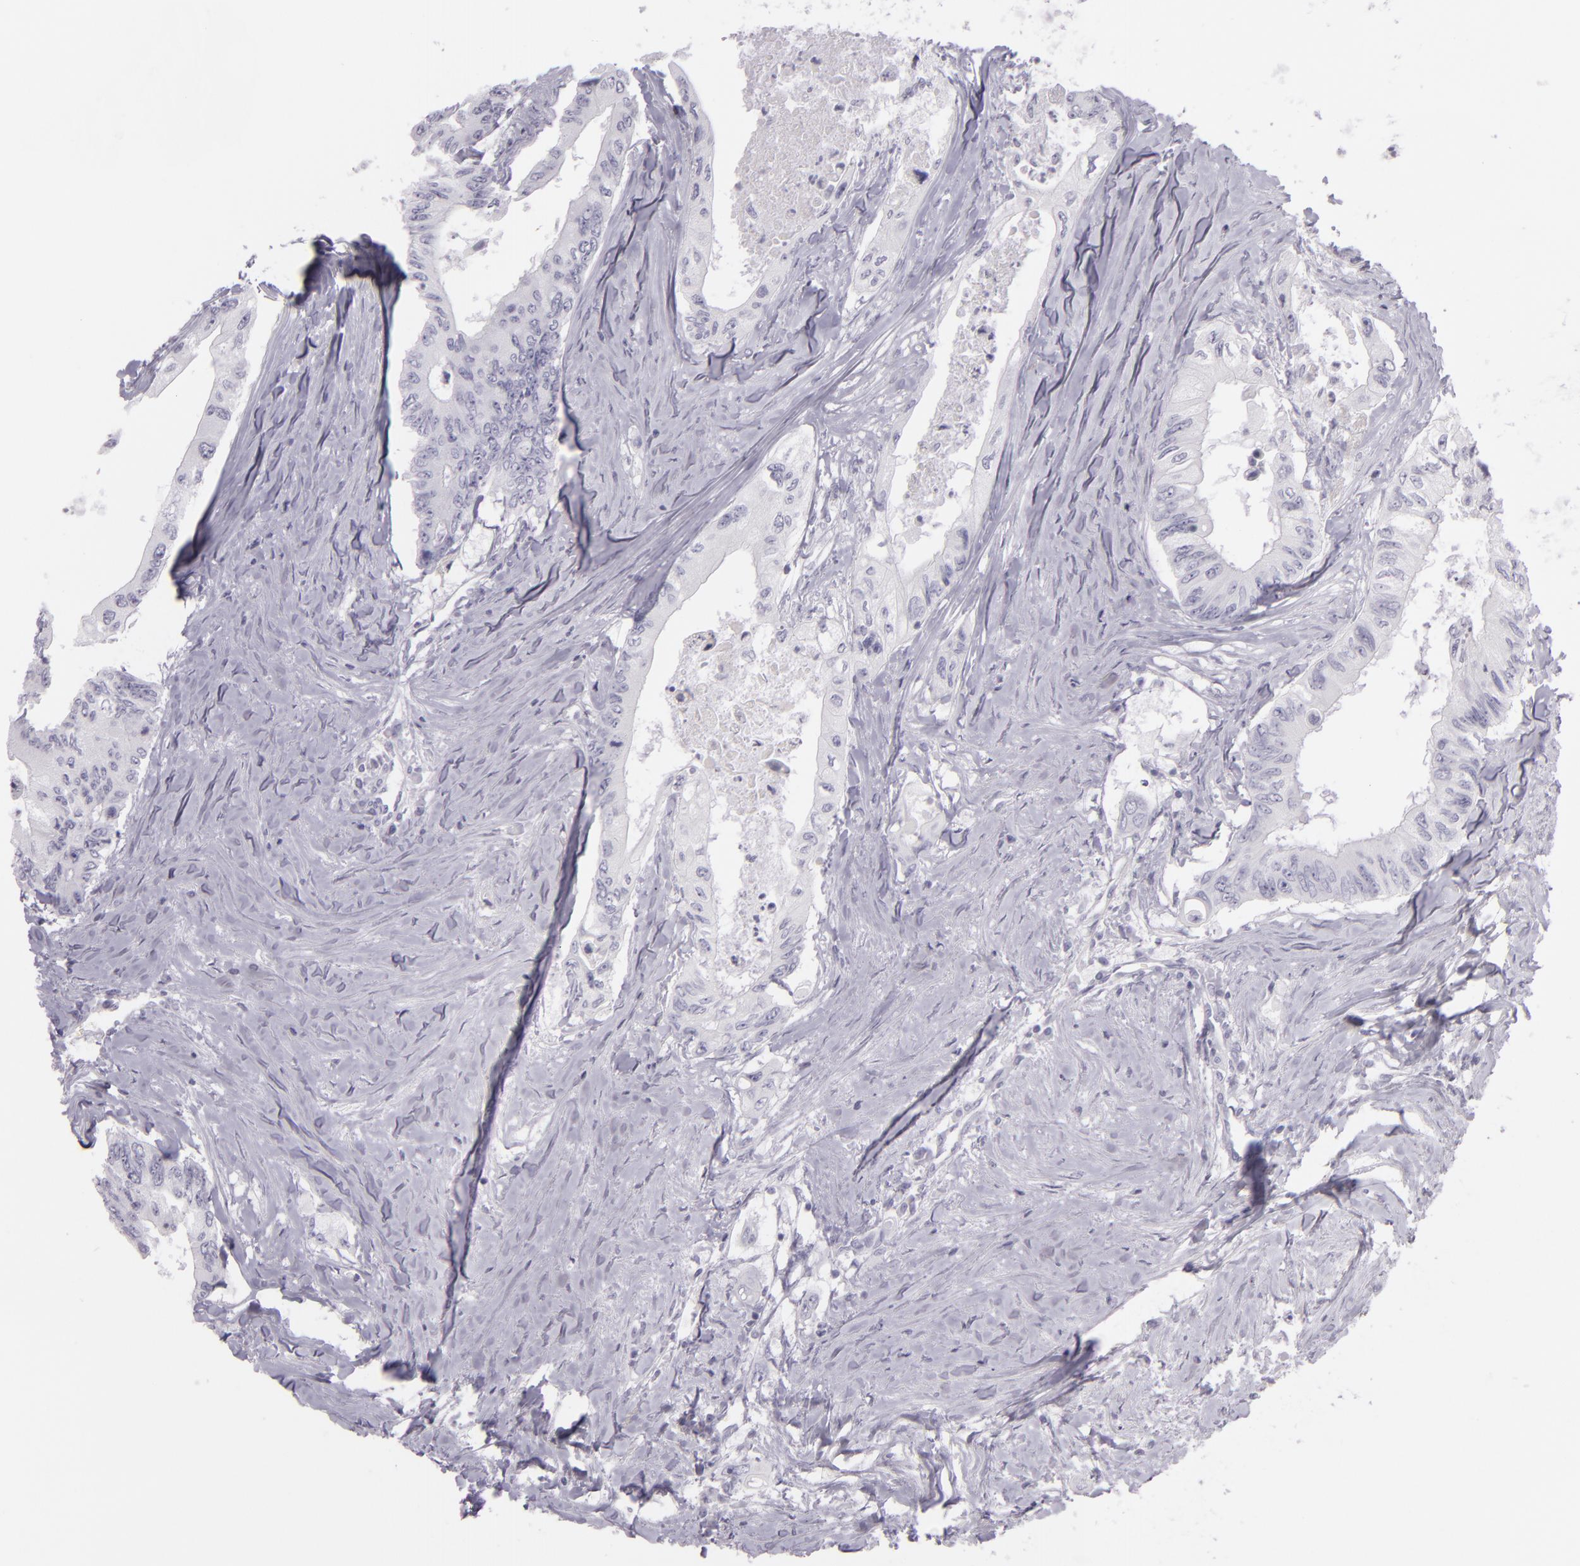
{"staining": {"intensity": "negative", "quantity": "none", "location": "none"}, "tissue": "colorectal cancer", "cell_type": "Tumor cells", "image_type": "cancer", "snomed": [{"axis": "morphology", "description": "Adenocarcinoma, NOS"}, {"axis": "topography", "description": "Colon"}], "caption": "High power microscopy histopathology image of an immunohistochemistry micrograph of colorectal cancer (adenocarcinoma), revealing no significant positivity in tumor cells.", "gene": "MCM3", "patient": {"sex": "male", "age": 65}}